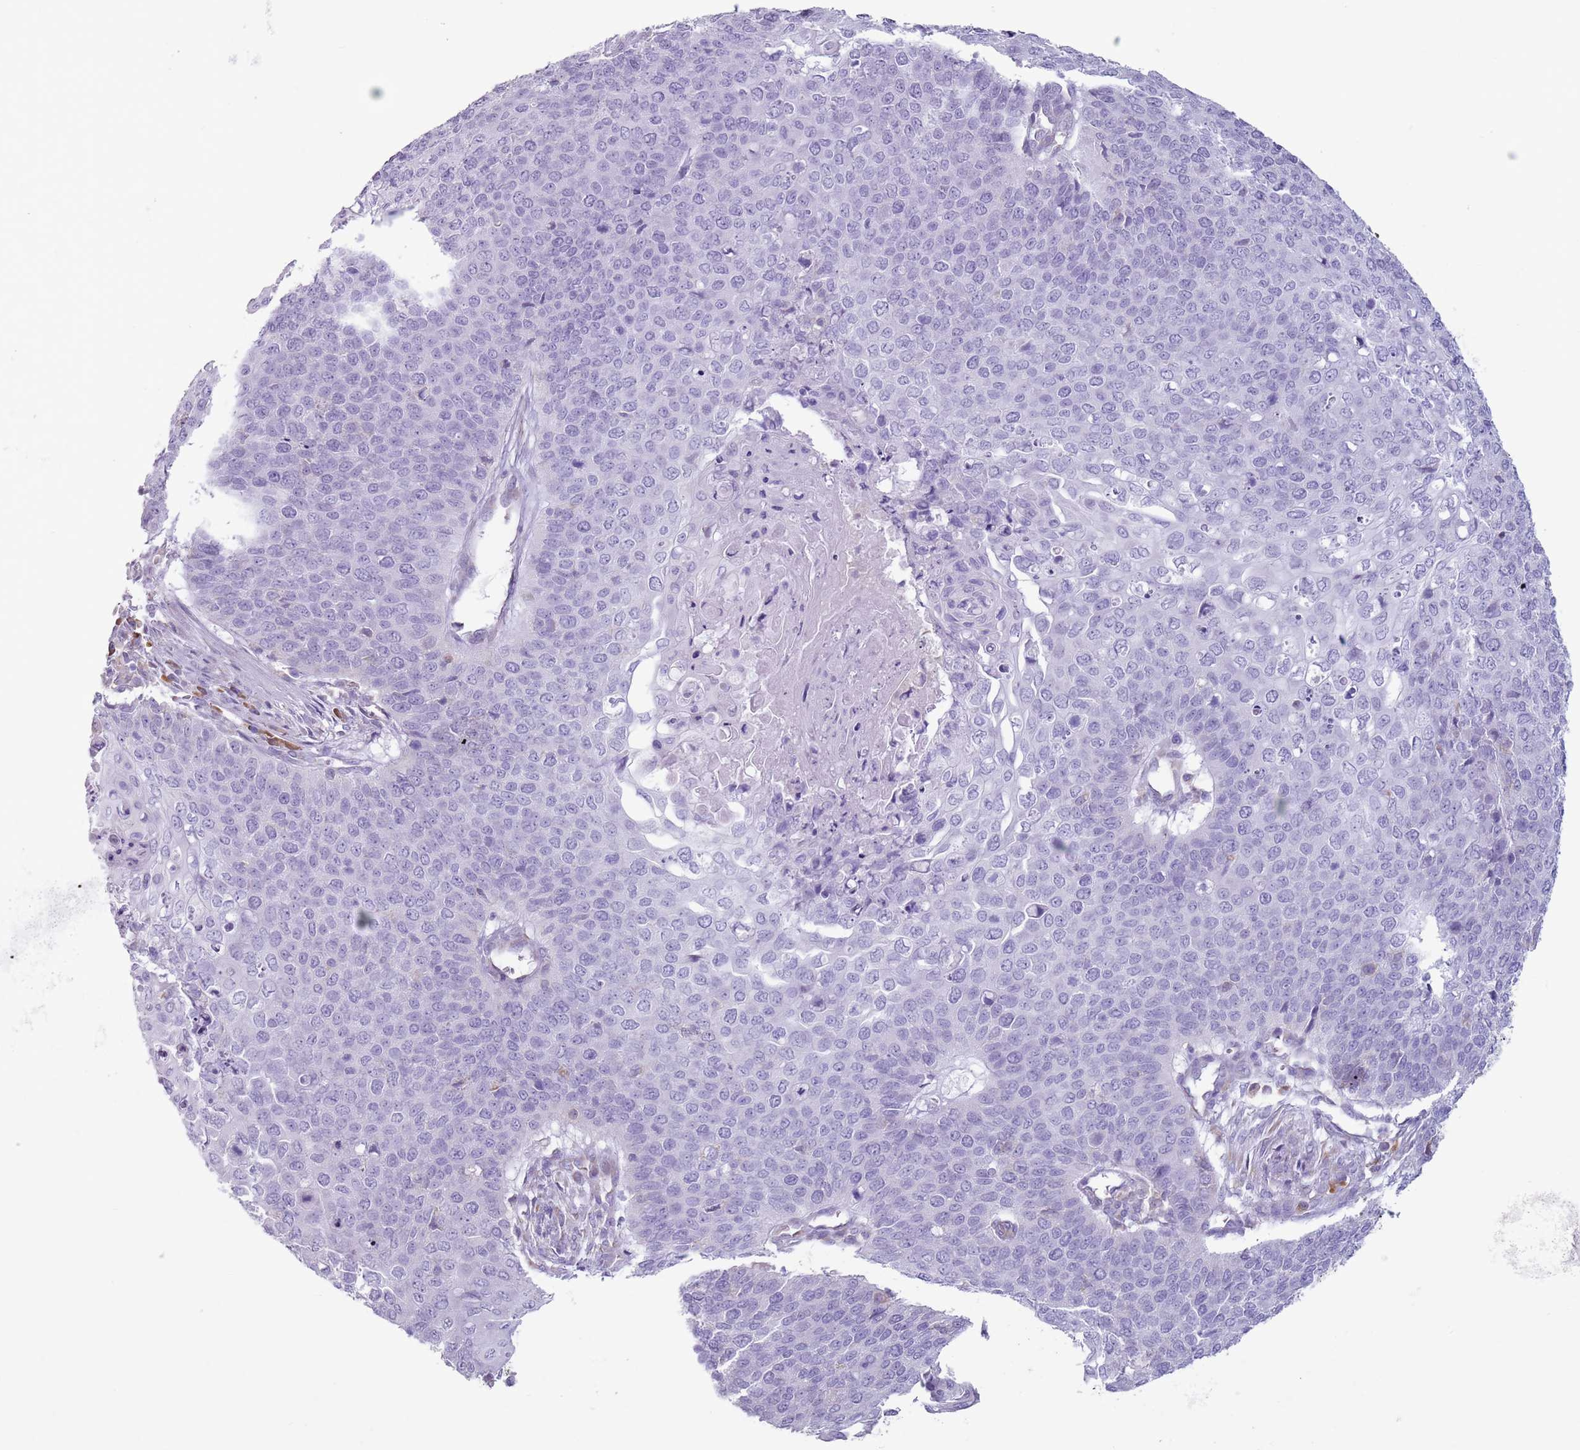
{"staining": {"intensity": "negative", "quantity": "none", "location": "none"}, "tissue": "cervical cancer", "cell_type": "Tumor cells", "image_type": "cancer", "snomed": [{"axis": "morphology", "description": "Squamous cell carcinoma, NOS"}, {"axis": "topography", "description": "Cervix"}], "caption": "There is no significant staining in tumor cells of squamous cell carcinoma (cervical).", "gene": "HYOU1", "patient": {"sex": "female", "age": 39}}